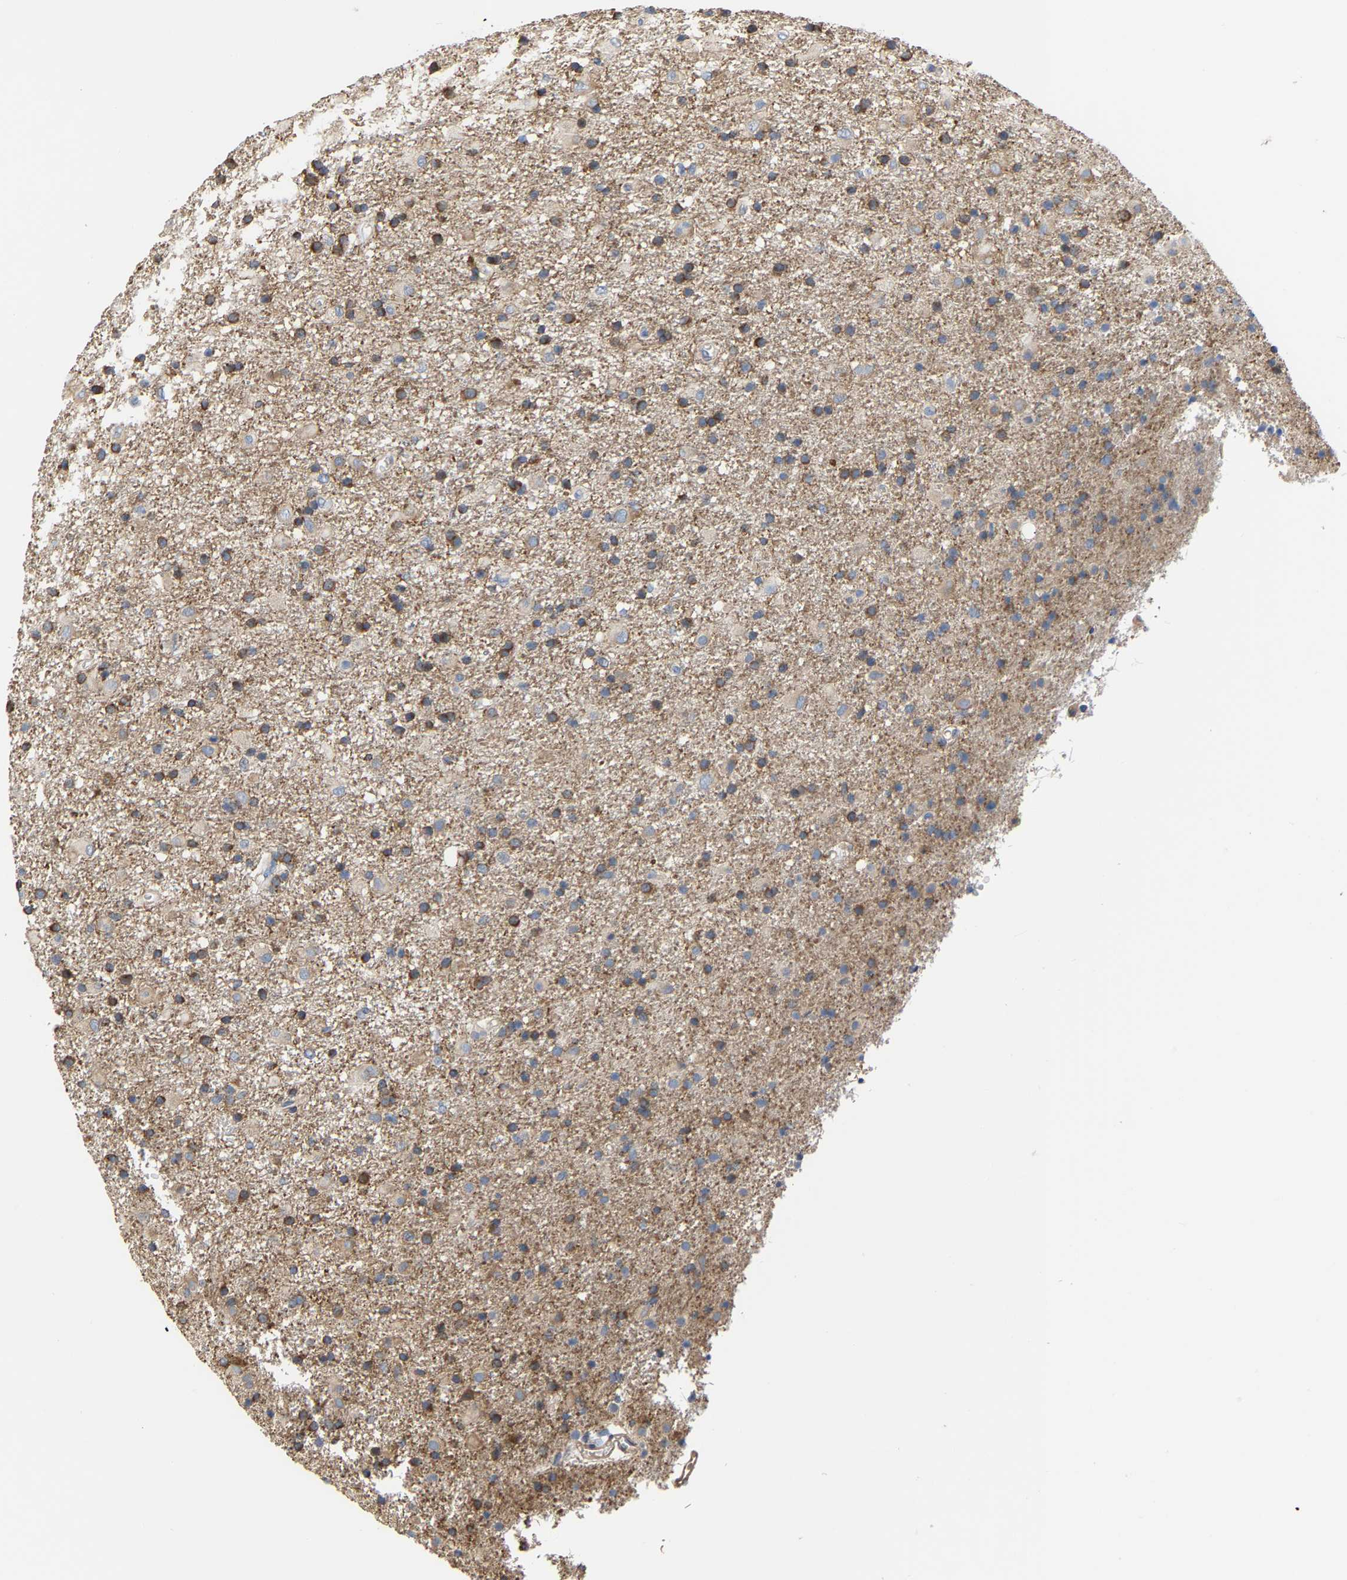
{"staining": {"intensity": "moderate", "quantity": ">75%", "location": "cytoplasmic/membranous"}, "tissue": "glioma", "cell_type": "Tumor cells", "image_type": "cancer", "snomed": [{"axis": "morphology", "description": "Glioma, malignant, Low grade"}, {"axis": "topography", "description": "Brain"}], "caption": "Moderate cytoplasmic/membranous protein expression is appreciated in approximately >75% of tumor cells in malignant low-grade glioma. (DAB = brown stain, brightfield microscopy at high magnification).", "gene": "ARAP1", "patient": {"sex": "male", "age": 65}}